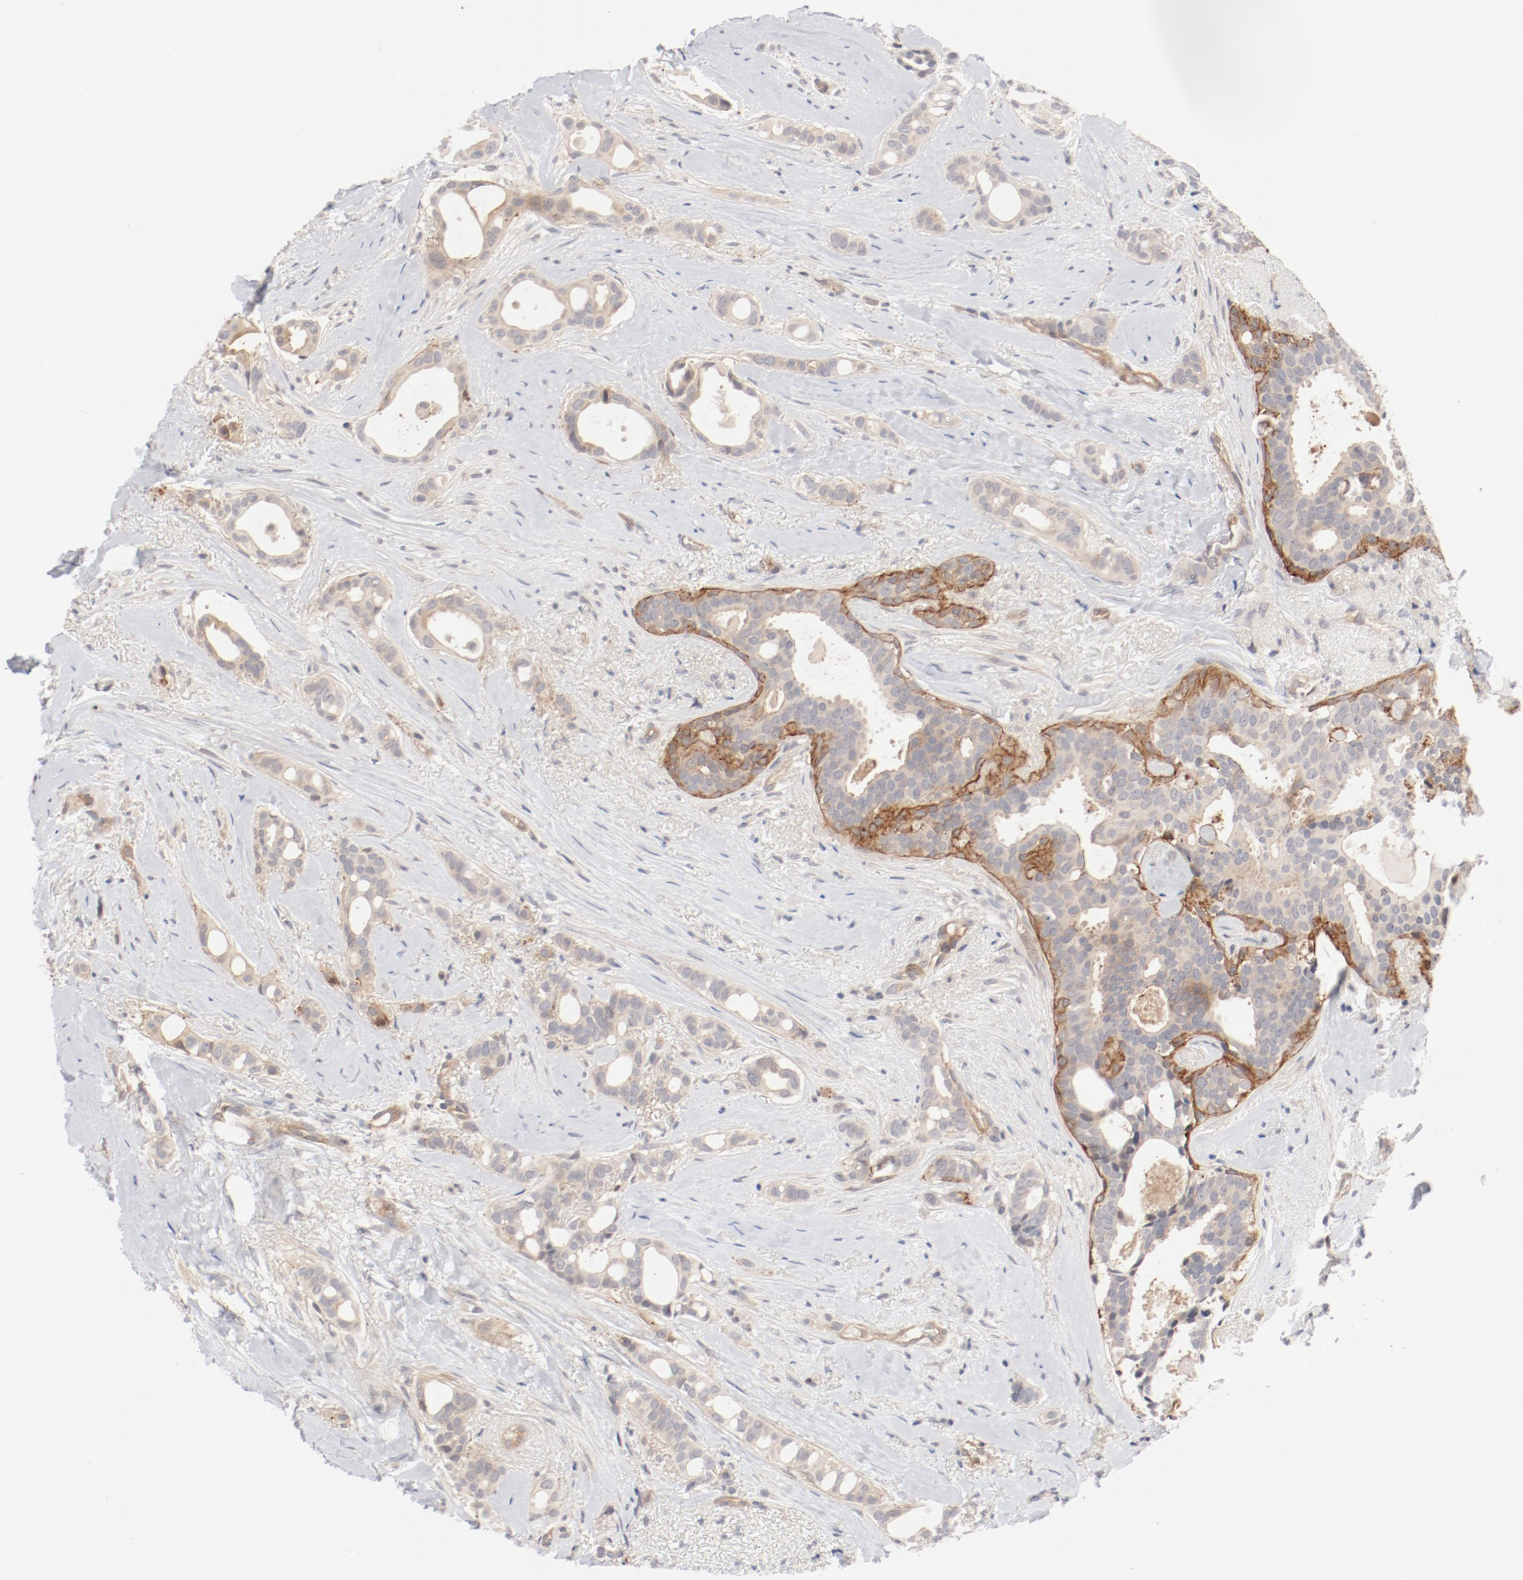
{"staining": {"intensity": "moderate", "quantity": "<25%", "location": "cytoplasmic/membranous"}, "tissue": "breast cancer", "cell_type": "Tumor cells", "image_type": "cancer", "snomed": [{"axis": "morphology", "description": "Duct carcinoma"}, {"axis": "topography", "description": "Breast"}], "caption": "High-power microscopy captured an immunohistochemistry (IHC) image of breast cancer (intraductal carcinoma), revealing moderate cytoplasmic/membranous positivity in about <25% of tumor cells.", "gene": "ZNF267", "patient": {"sex": "female", "age": 54}}